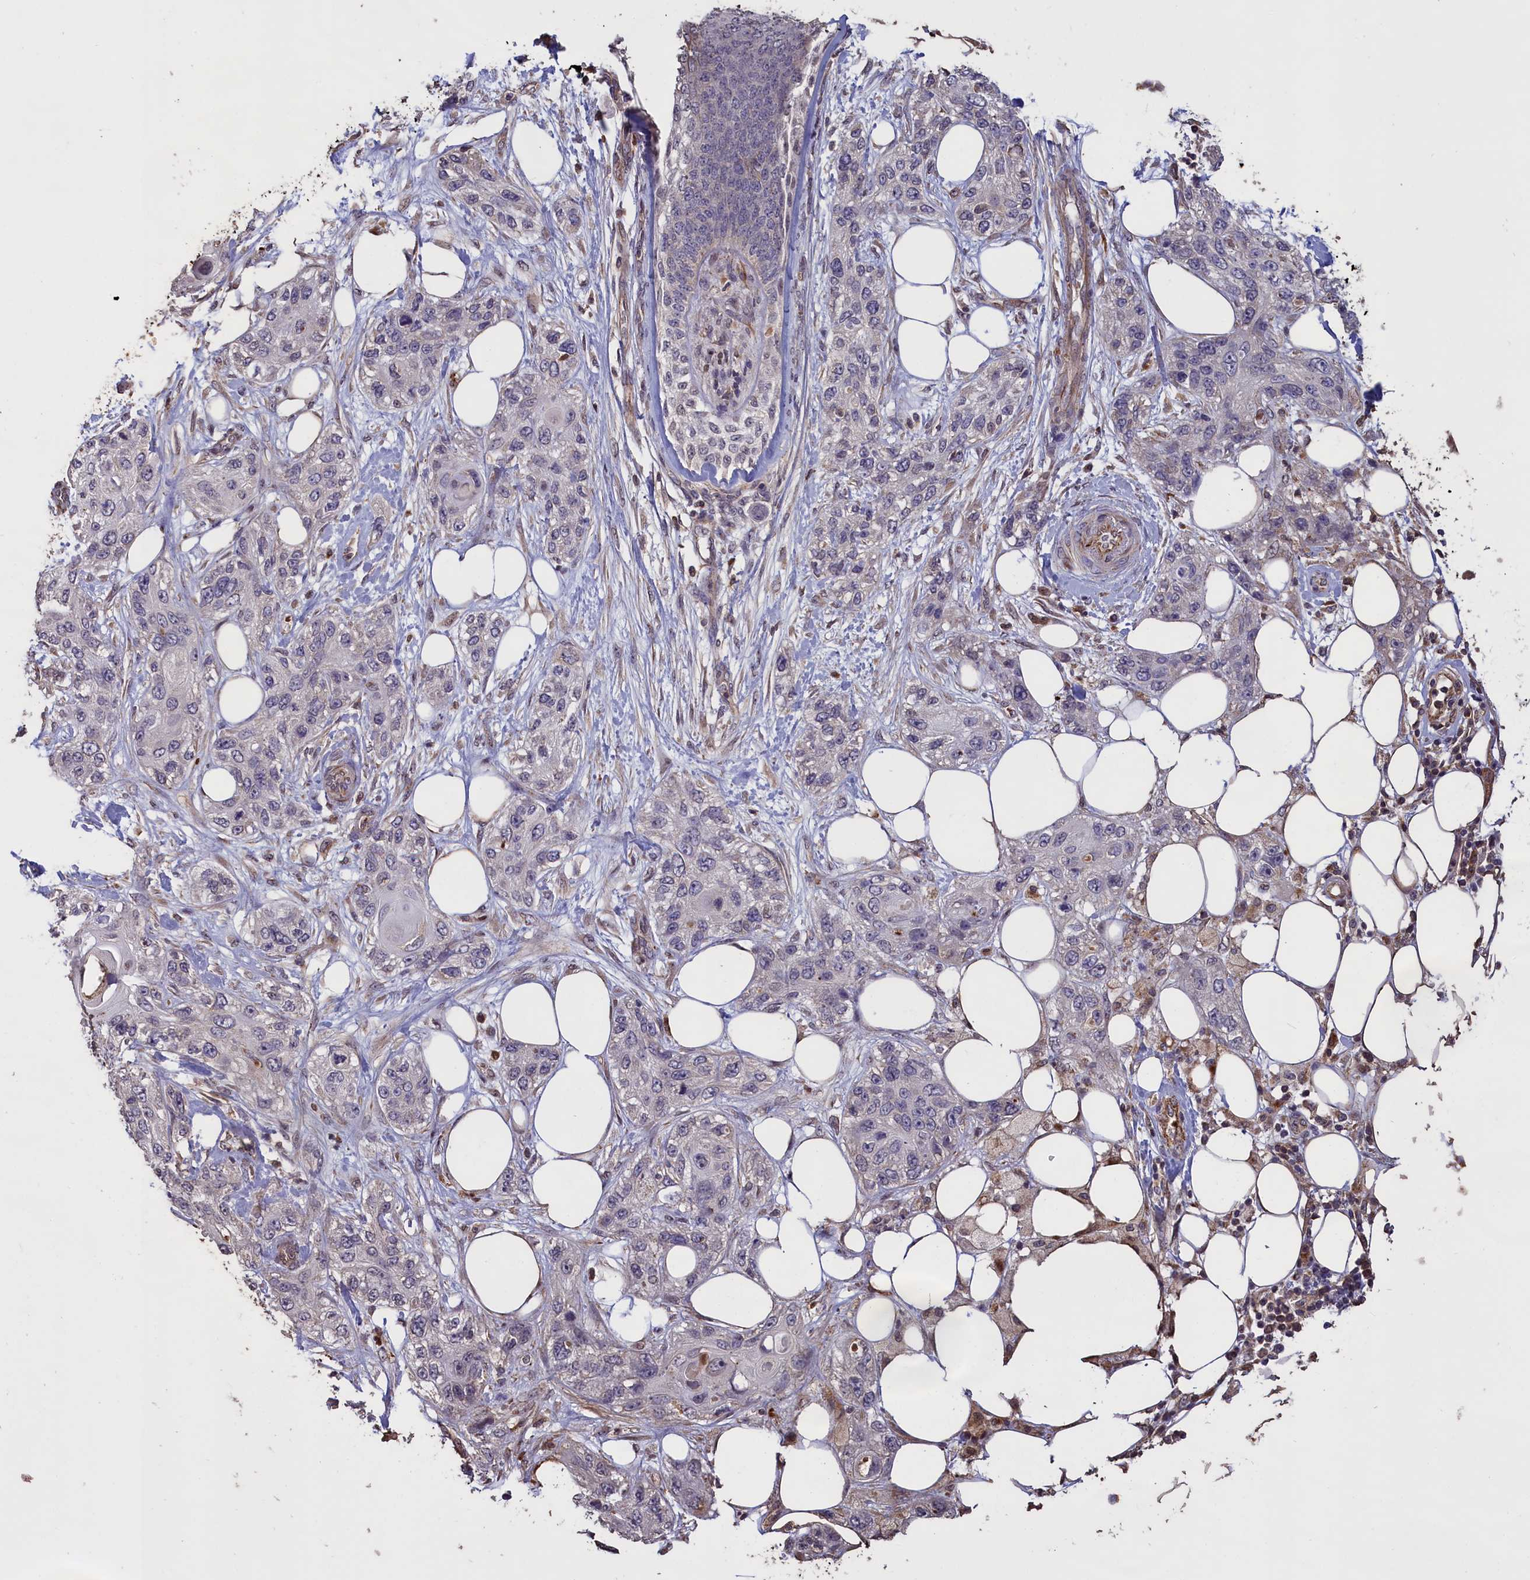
{"staining": {"intensity": "negative", "quantity": "none", "location": "none"}, "tissue": "skin cancer", "cell_type": "Tumor cells", "image_type": "cancer", "snomed": [{"axis": "morphology", "description": "Normal tissue, NOS"}, {"axis": "morphology", "description": "Squamous cell carcinoma, NOS"}, {"axis": "topography", "description": "Skin"}], "caption": "This is an immunohistochemistry micrograph of skin squamous cell carcinoma. There is no expression in tumor cells.", "gene": "CLRN2", "patient": {"sex": "male", "age": 72}}